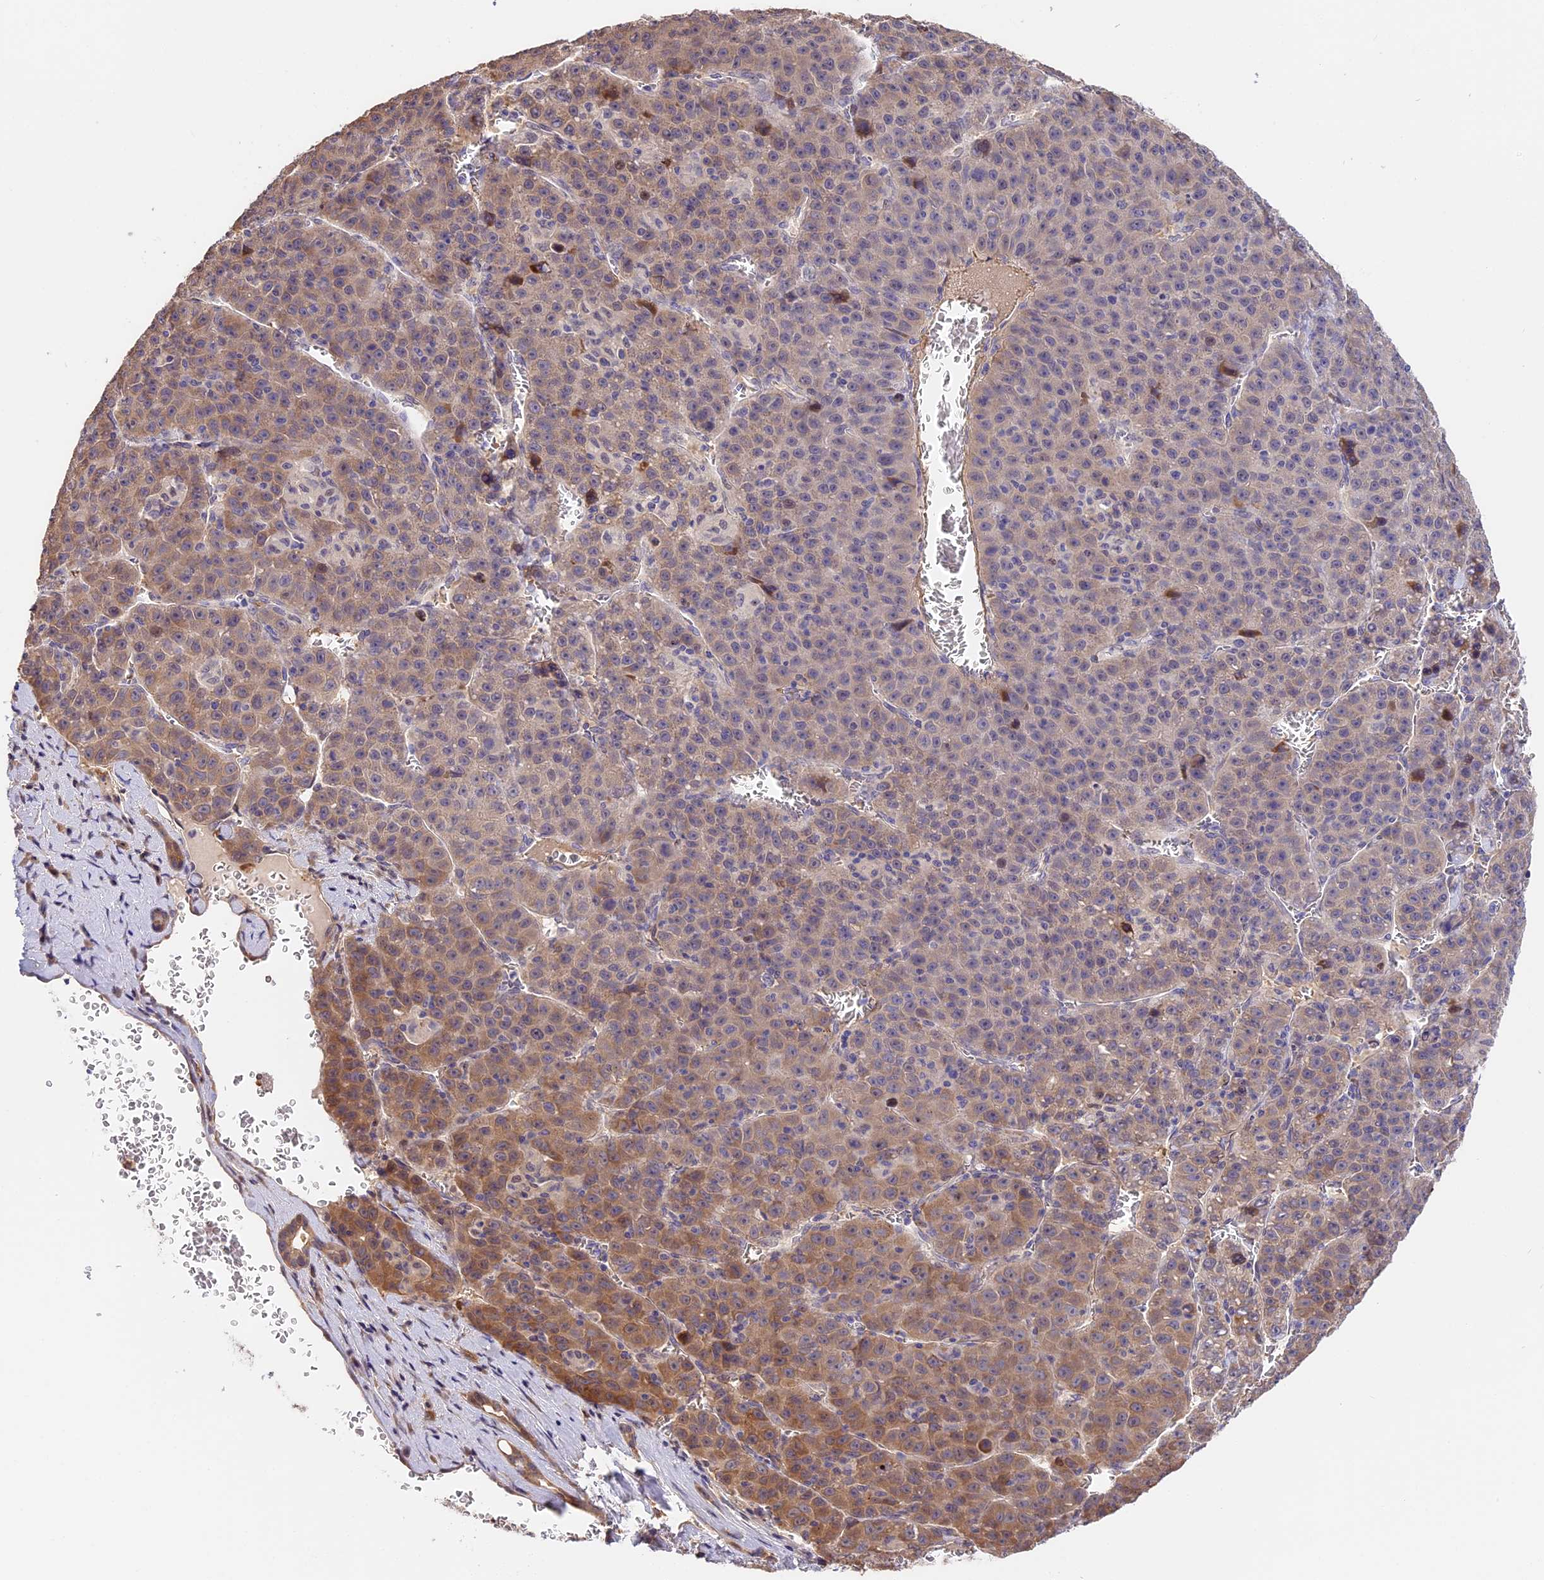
{"staining": {"intensity": "moderate", "quantity": "25%-75%", "location": "cytoplasmic/membranous"}, "tissue": "liver cancer", "cell_type": "Tumor cells", "image_type": "cancer", "snomed": [{"axis": "morphology", "description": "Carcinoma, Hepatocellular, NOS"}, {"axis": "topography", "description": "Liver"}], "caption": "This photomicrograph reveals immunohistochemistry staining of human liver cancer, with medium moderate cytoplasmic/membranous expression in about 25%-75% of tumor cells.", "gene": "BSCL2", "patient": {"sex": "female", "age": 53}}